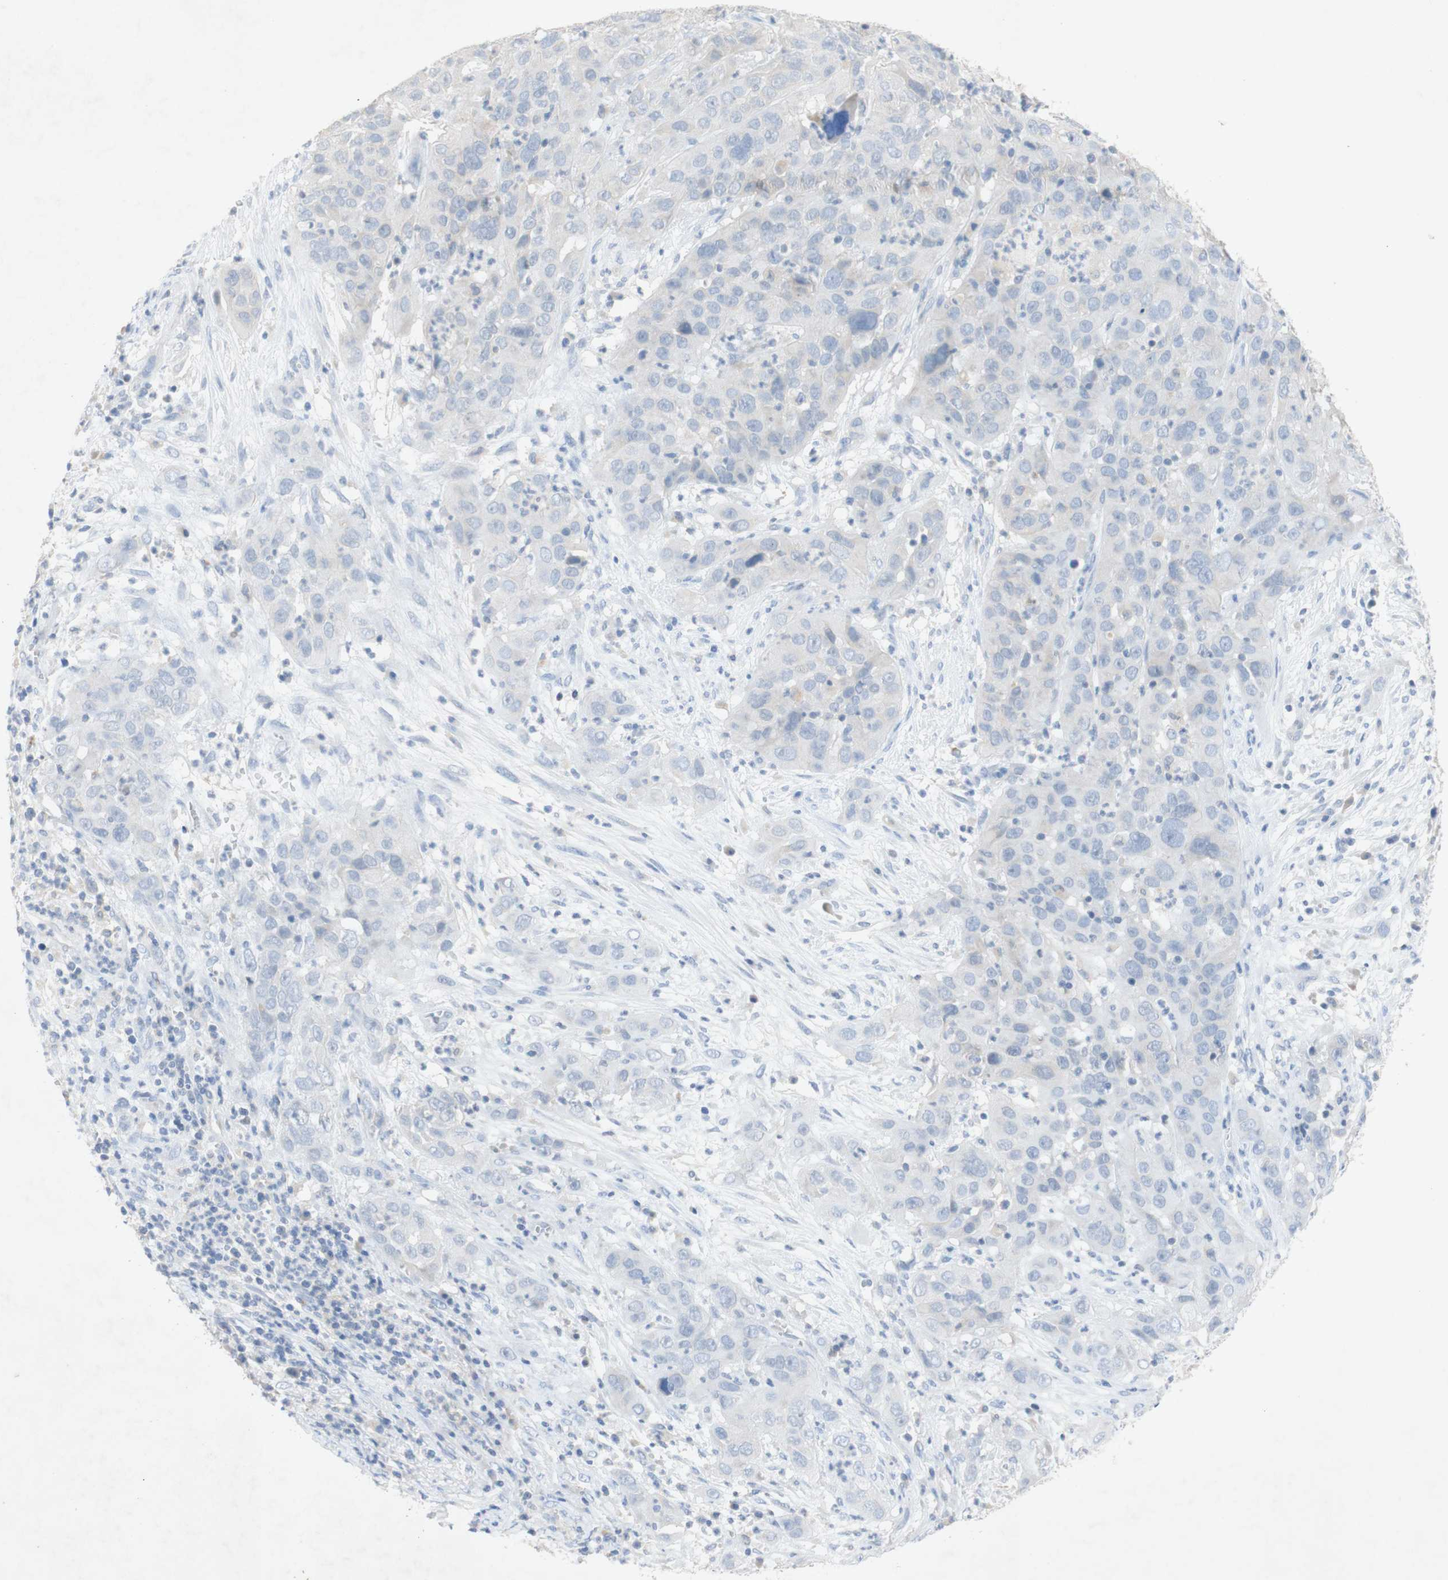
{"staining": {"intensity": "negative", "quantity": "none", "location": "none"}, "tissue": "cervical cancer", "cell_type": "Tumor cells", "image_type": "cancer", "snomed": [{"axis": "morphology", "description": "Squamous cell carcinoma, NOS"}, {"axis": "topography", "description": "Cervix"}], "caption": "Immunohistochemistry (IHC) image of squamous cell carcinoma (cervical) stained for a protein (brown), which reveals no staining in tumor cells.", "gene": "EPO", "patient": {"sex": "female", "age": 32}}